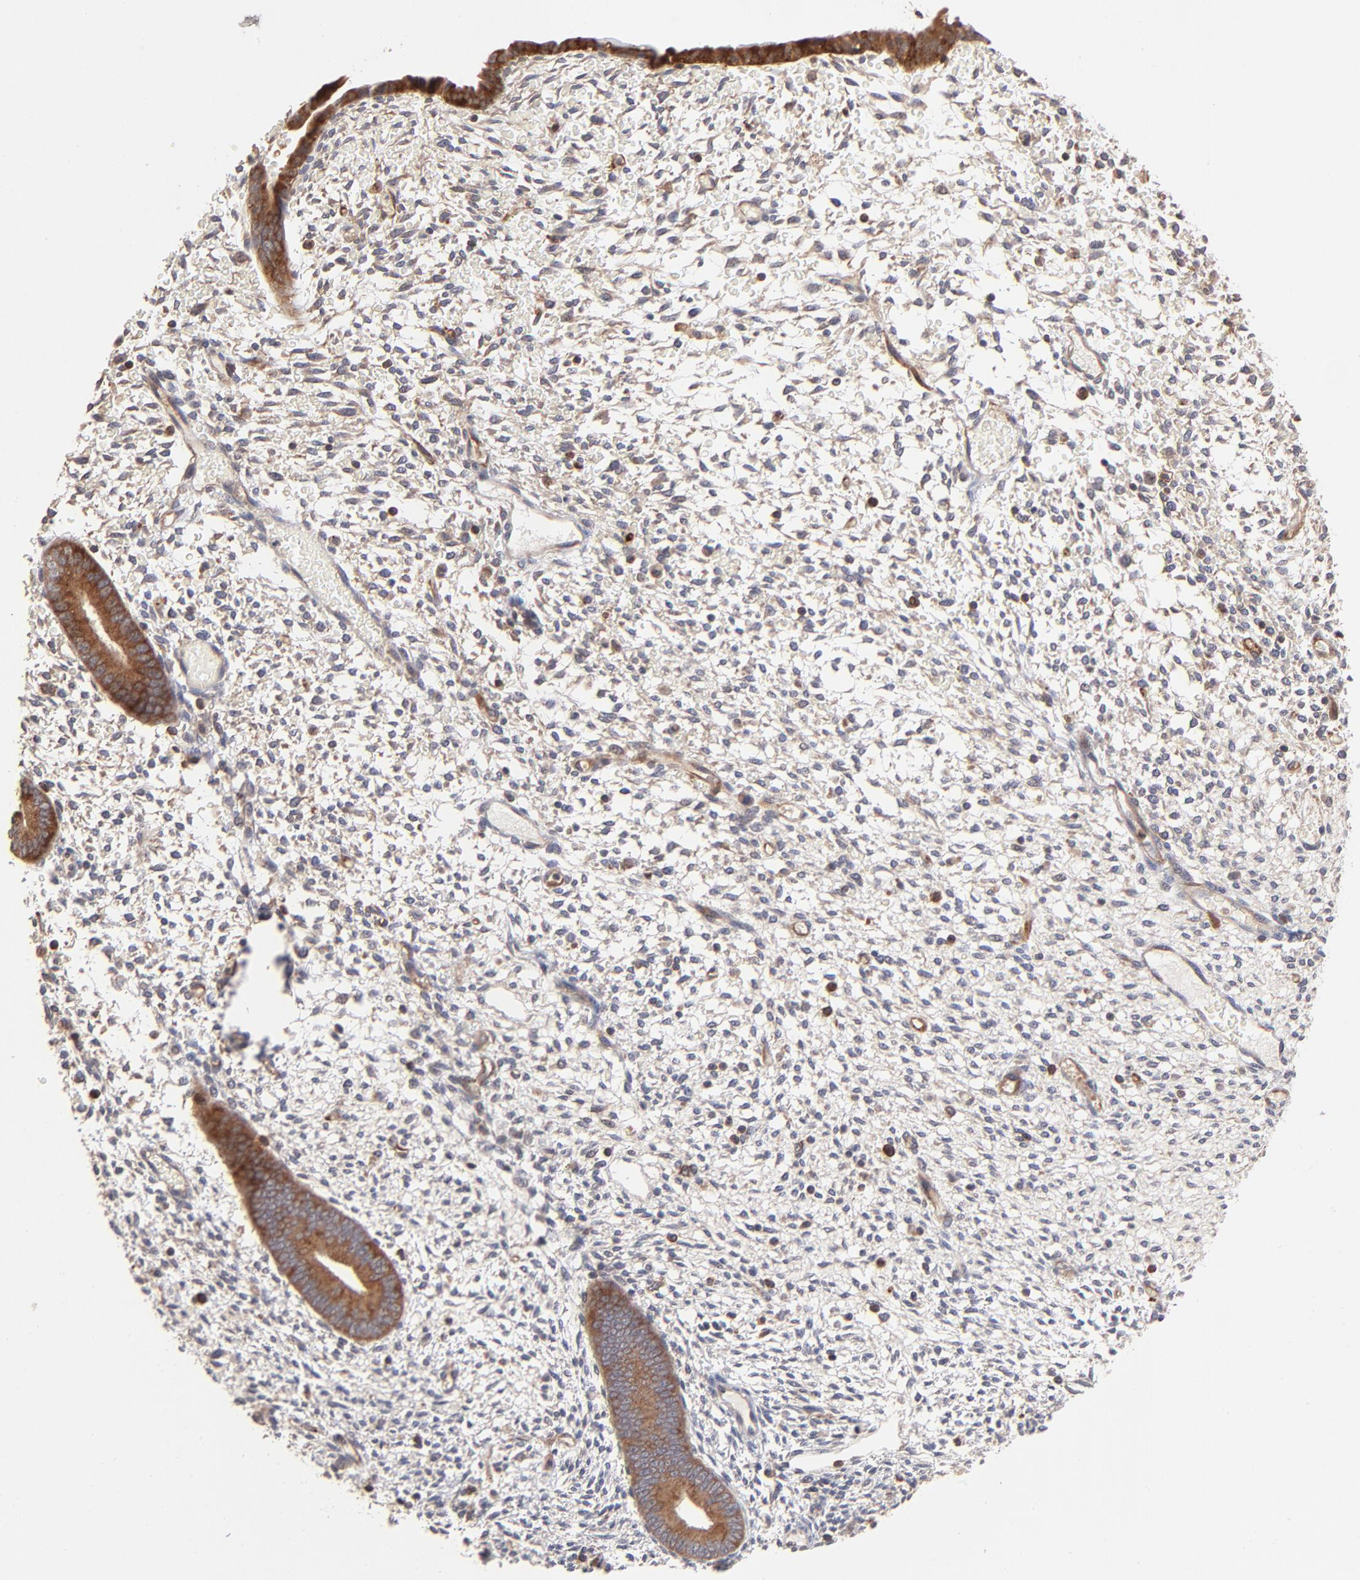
{"staining": {"intensity": "moderate", "quantity": ">75%", "location": "cytoplasmic/membranous"}, "tissue": "endometrium", "cell_type": "Cells in endometrial stroma", "image_type": "normal", "snomed": [{"axis": "morphology", "description": "Normal tissue, NOS"}, {"axis": "topography", "description": "Endometrium"}], "caption": "Immunohistochemical staining of benign human endometrium exhibits moderate cytoplasmic/membranous protein expression in about >75% of cells in endometrial stroma. Nuclei are stained in blue.", "gene": "IVNS1ABP", "patient": {"sex": "female", "age": 42}}